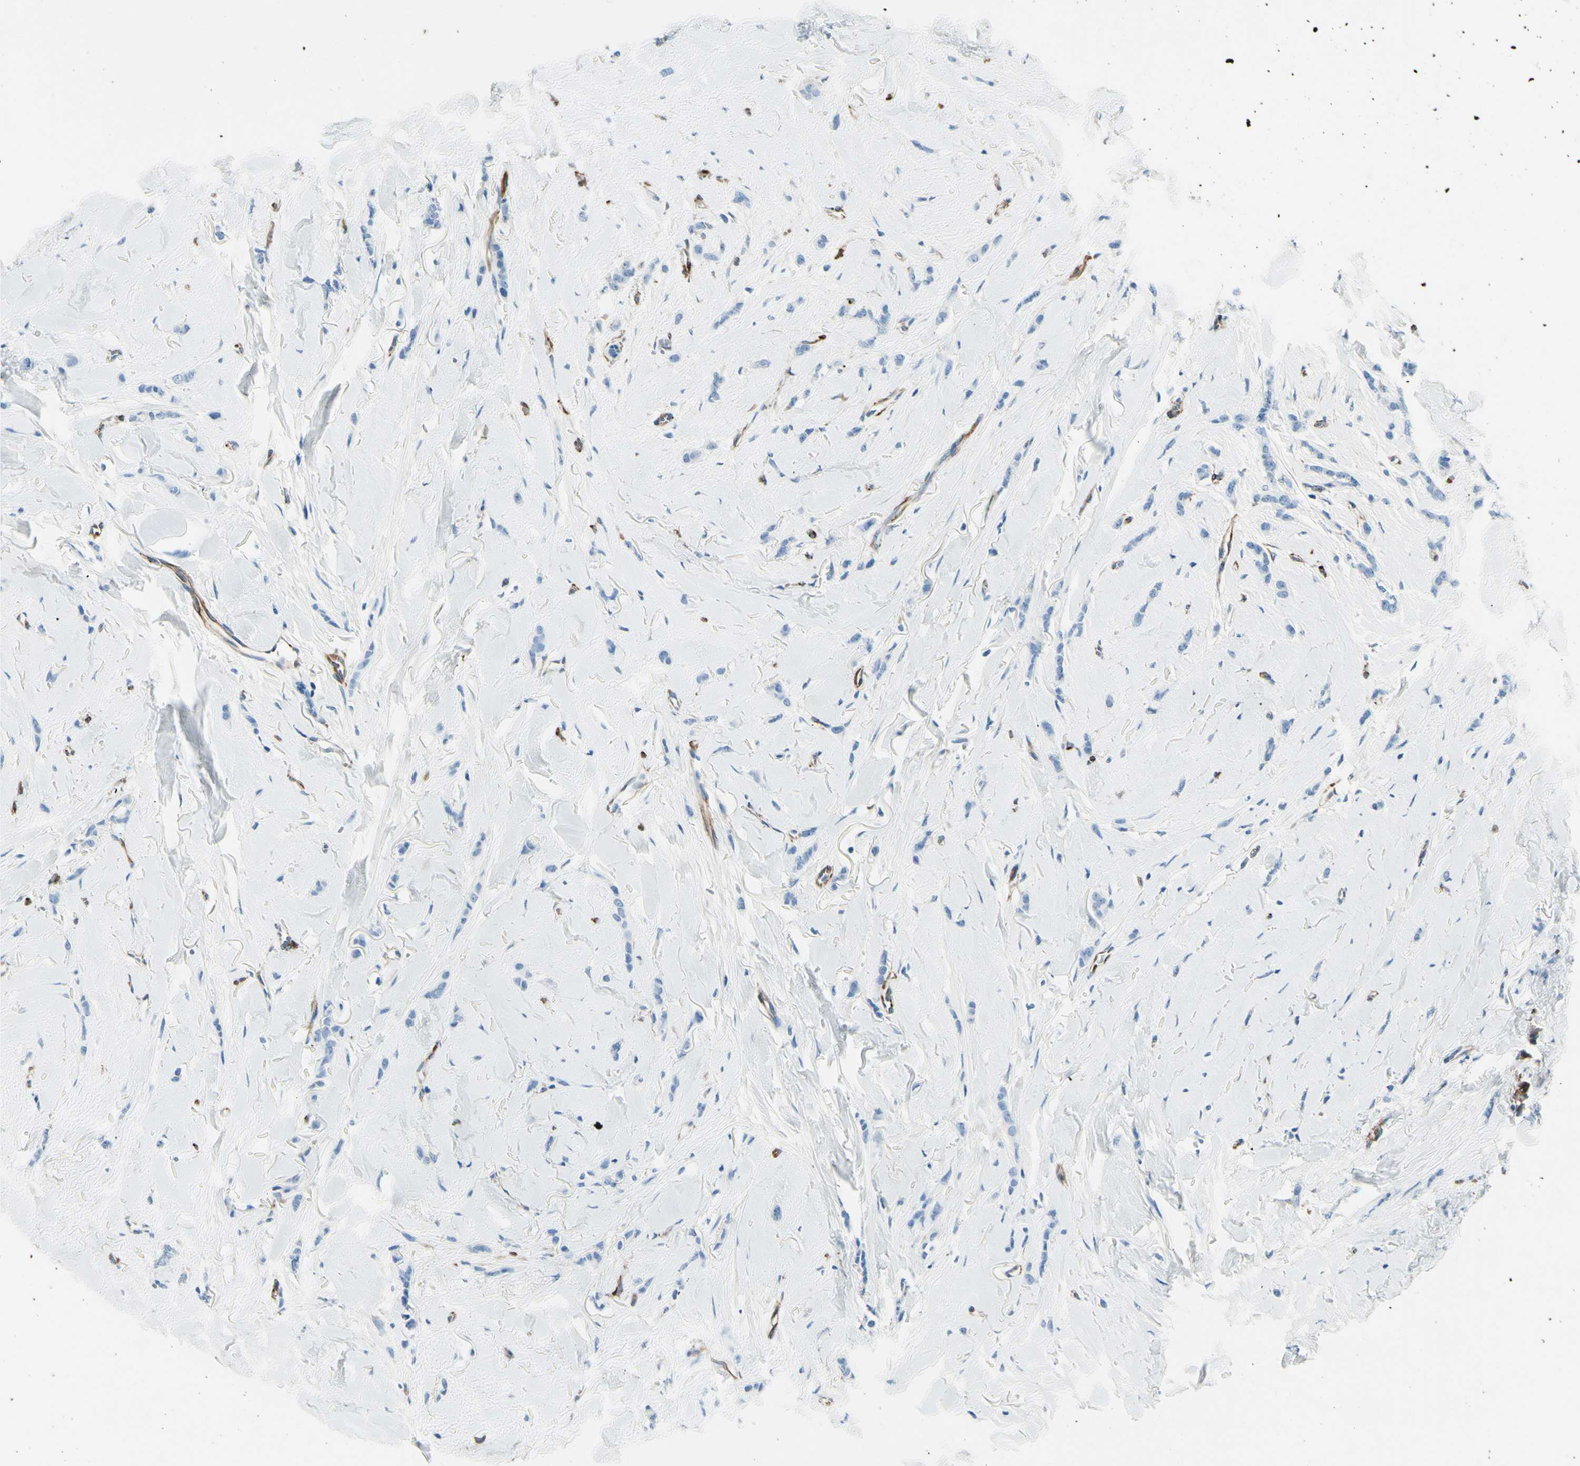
{"staining": {"intensity": "negative", "quantity": "none", "location": "none"}, "tissue": "breast cancer", "cell_type": "Tumor cells", "image_type": "cancer", "snomed": [{"axis": "morphology", "description": "Lobular carcinoma"}, {"axis": "topography", "description": "Skin"}, {"axis": "topography", "description": "Breast"}], "caption": "High power microscopy photomicrograph of an immunohistochemistry image of breast cancer (lobular carcinoma), revealing no significant positivity in tumor cells.", "gene": "PTH2R", "patient": {"sex": "female", "age": 46}}